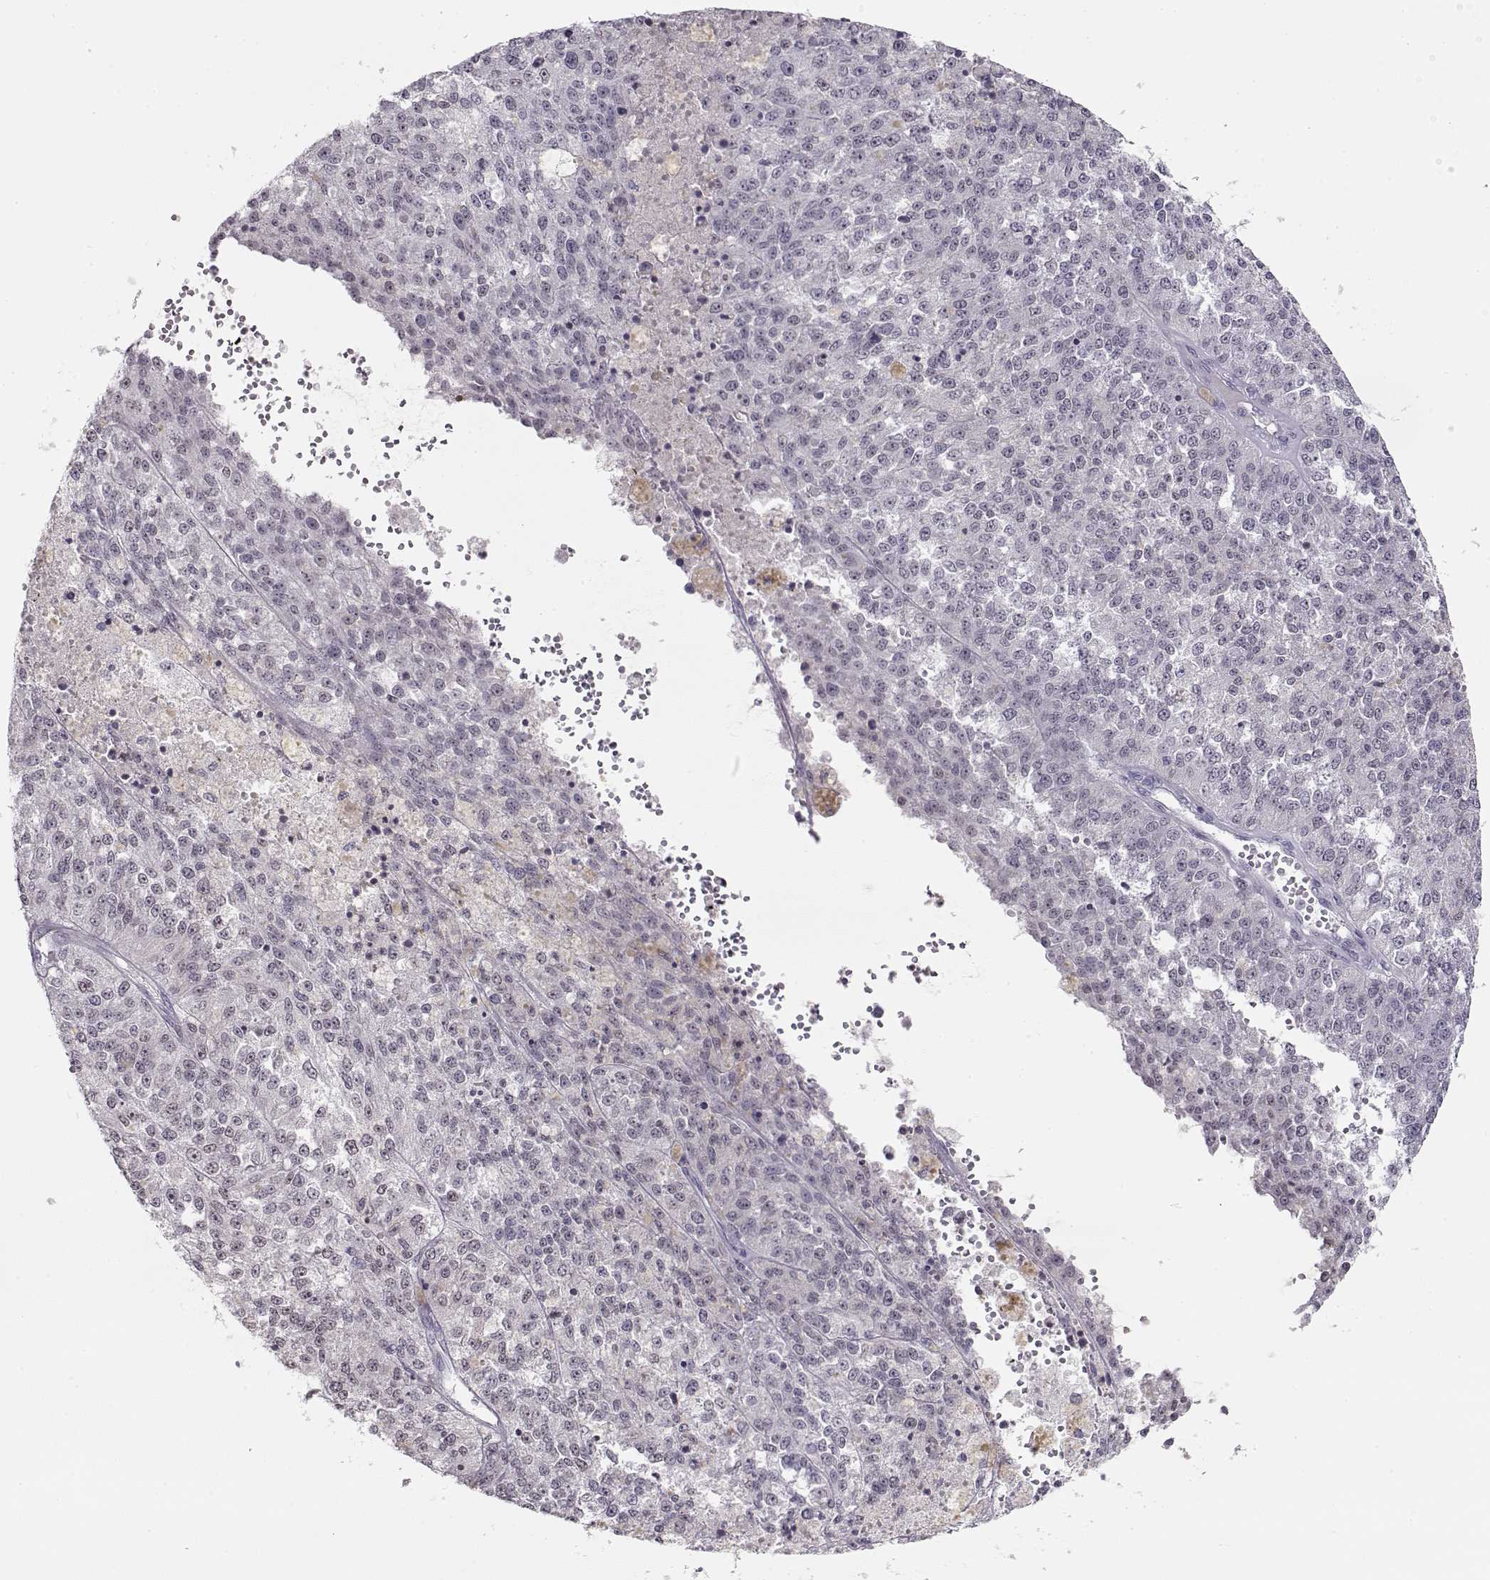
{"staining": {"intensity": "negative", "quantity": "none", "location": "none"}, "tissue": "melanoma", "cell_type": "Tumor cells", "image_type": "cancer", "snomed": [{"axis": "morphology", "description": "Malignant melanoma, Metastatic site"}, {"axis": "topography", "description": "Lymph node"}], "caption": "An immunohistochemistry (IHC) micrograph of malignant melanoma (metastatic site) is shown. There is no staining in tumor cells of malignant melanoma (metastatic site).", "gene": "IMPG1", "patient": {"sex": "female", "age": 64}}